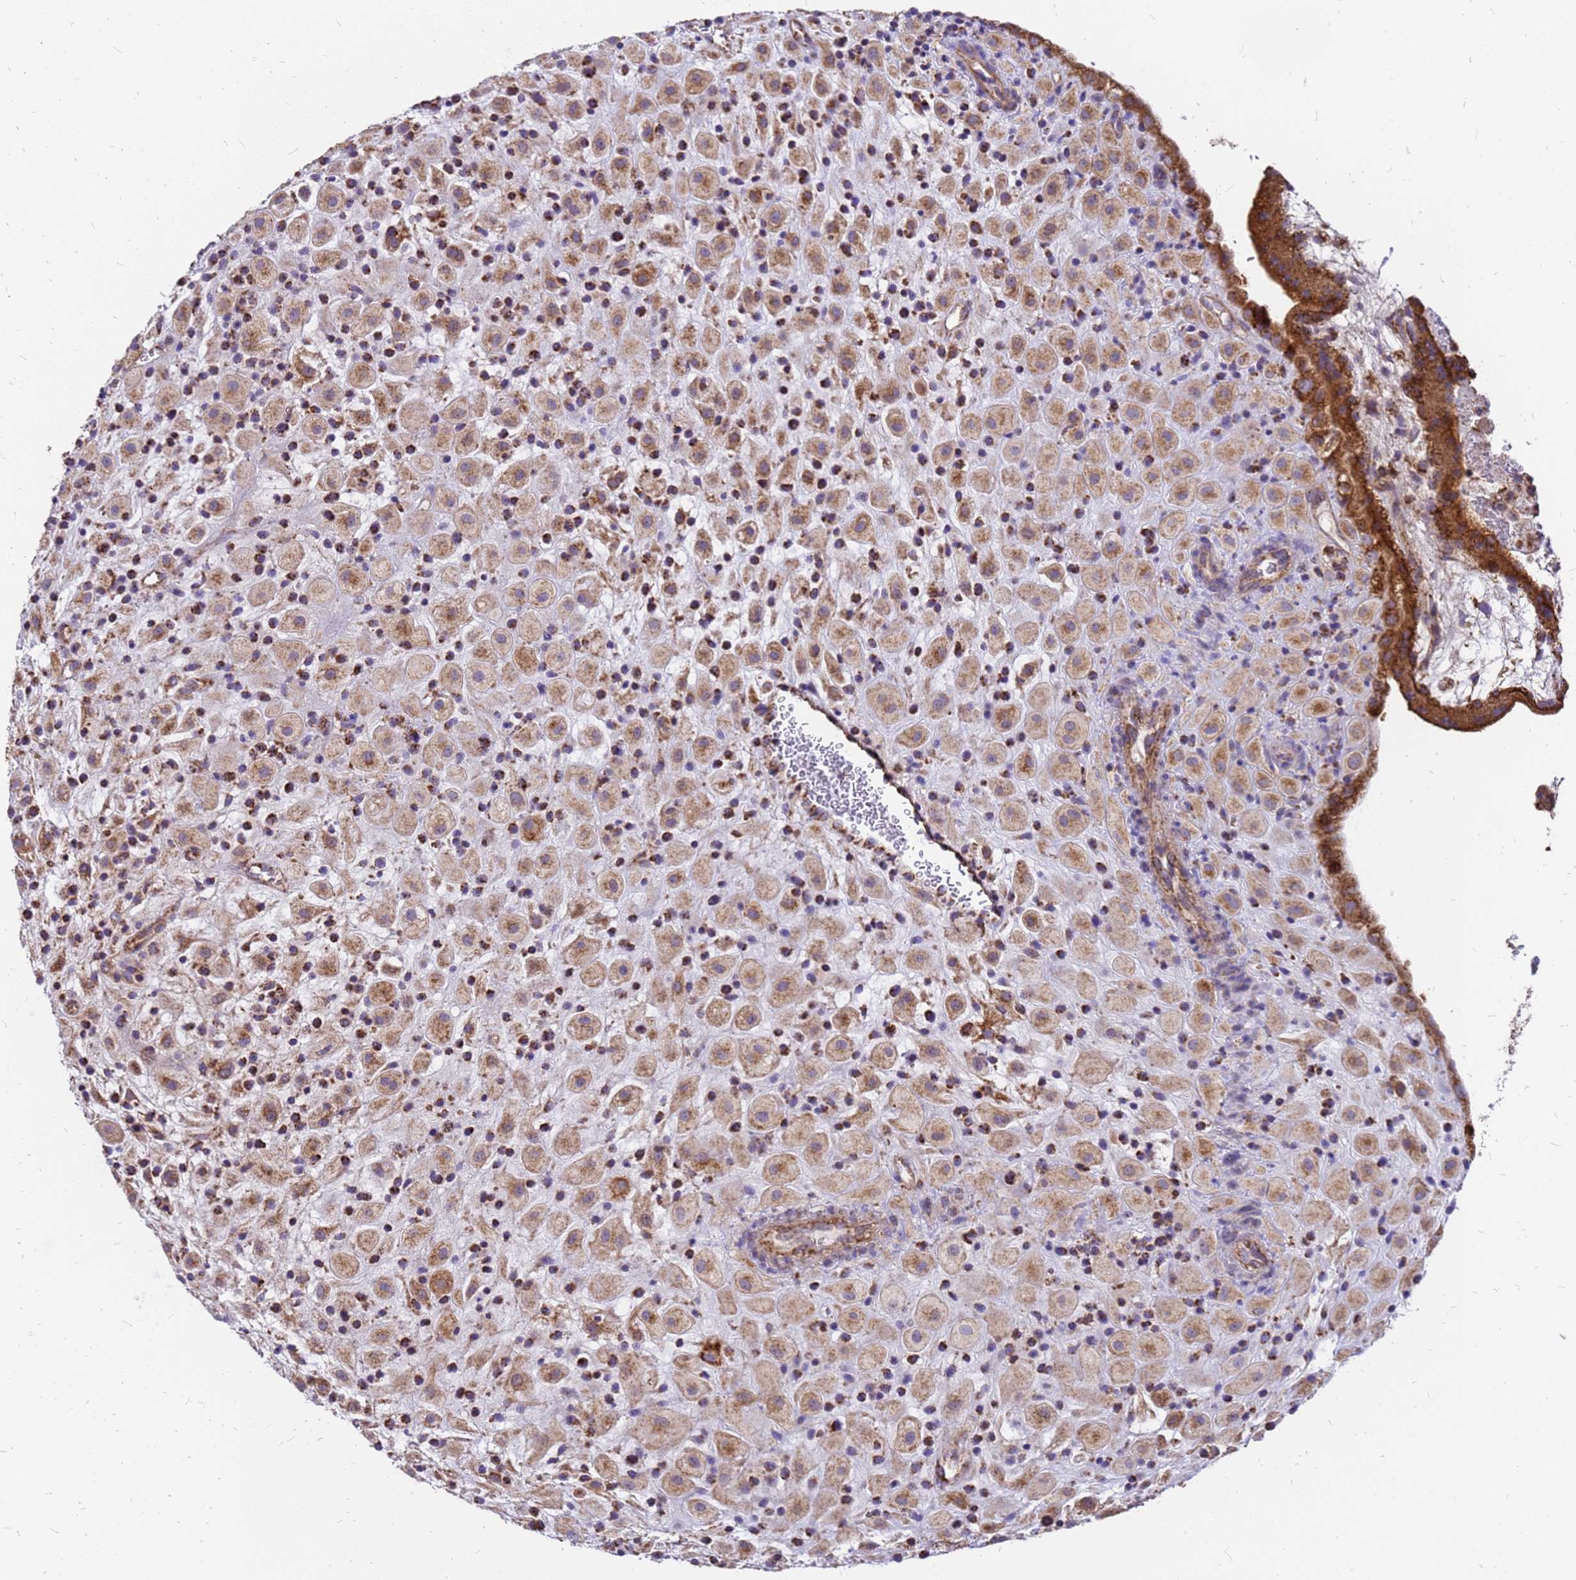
{"staining": {"intensity": "moderate", "quantity": ">75%", "location": "cytoplasmic/membranous"}, "tissue": "placenta", "cell_type": "Decidual cells", "image_type": "normal", "snomed": [{"axis": "morphology", "description": "Normal tissue, NOS"}, {"axis": "topography", "description": "Placenta"}], "caption": "Immunohistochemistry staining of normal placenta, which reveals medium levels of moderate cytoplasmic/membranous expression in approximately >75% of decidual cells indicating moderate cytoplasmic/membranous protein expression. The staining was performed using DAB (brown) for protein detection and nuclei were counterstained in hematoxylin (blue).", "gene": "MRPS26", "patient": {"sex": "female", "age": 35}}